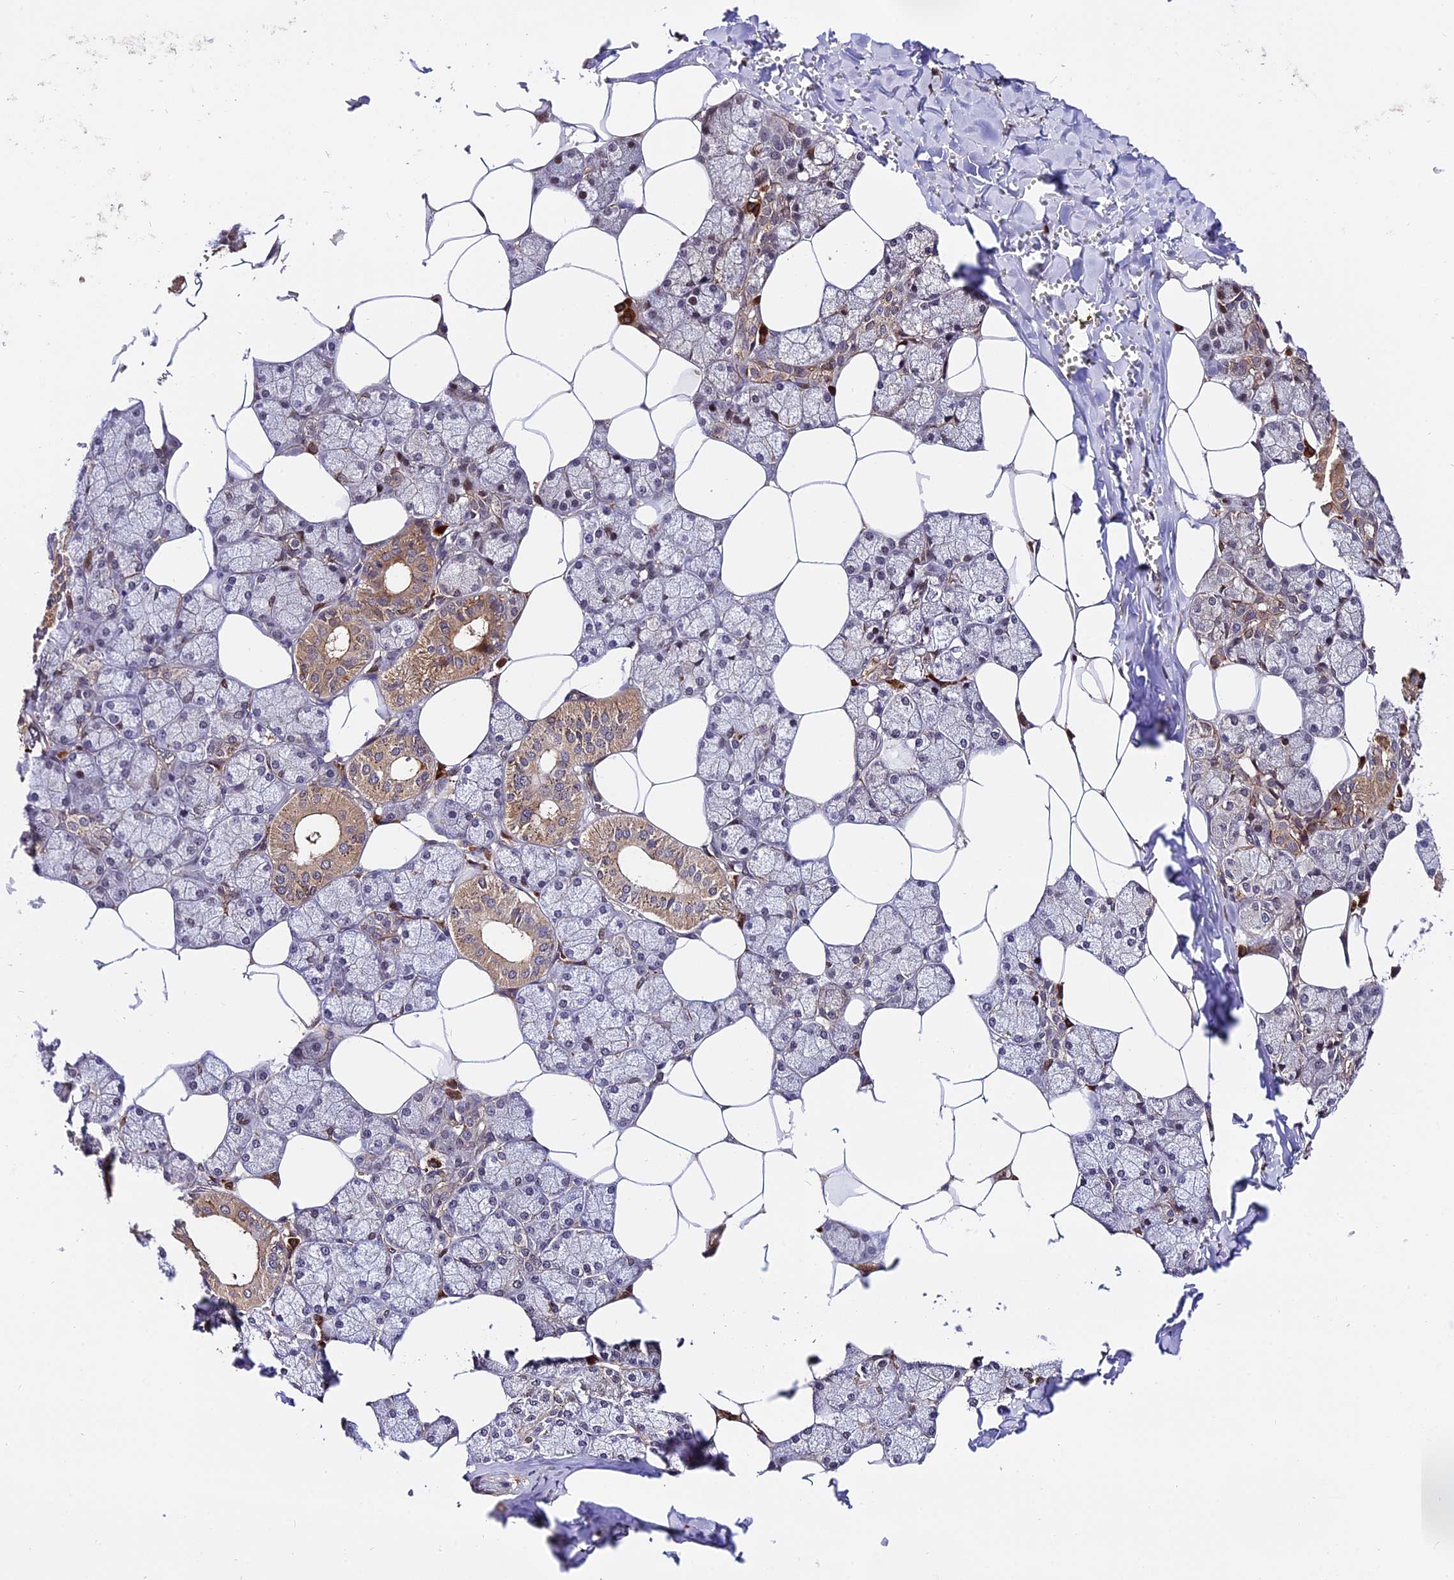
{"staining": {"intensity": "strong", "quantity": "25%-75%", "location": "cytoplasmic/membranous"}, "tissue": "salivary gland", "cell_type": "Glandular cells", "image_type": "normal", "snomed": [{"axis": "morphology", "description": "Normal tissue, NOS"}, {"axis": "topography", "description": "Salivary gland"}], "caption": "Protein staining of normal salivary gland exhibits strong cytoplasmic/membranous staining in about 25%-75% of glandular cells.", "gene": "HERPUD1", "patient": {"sex": "male", "age": 62}}